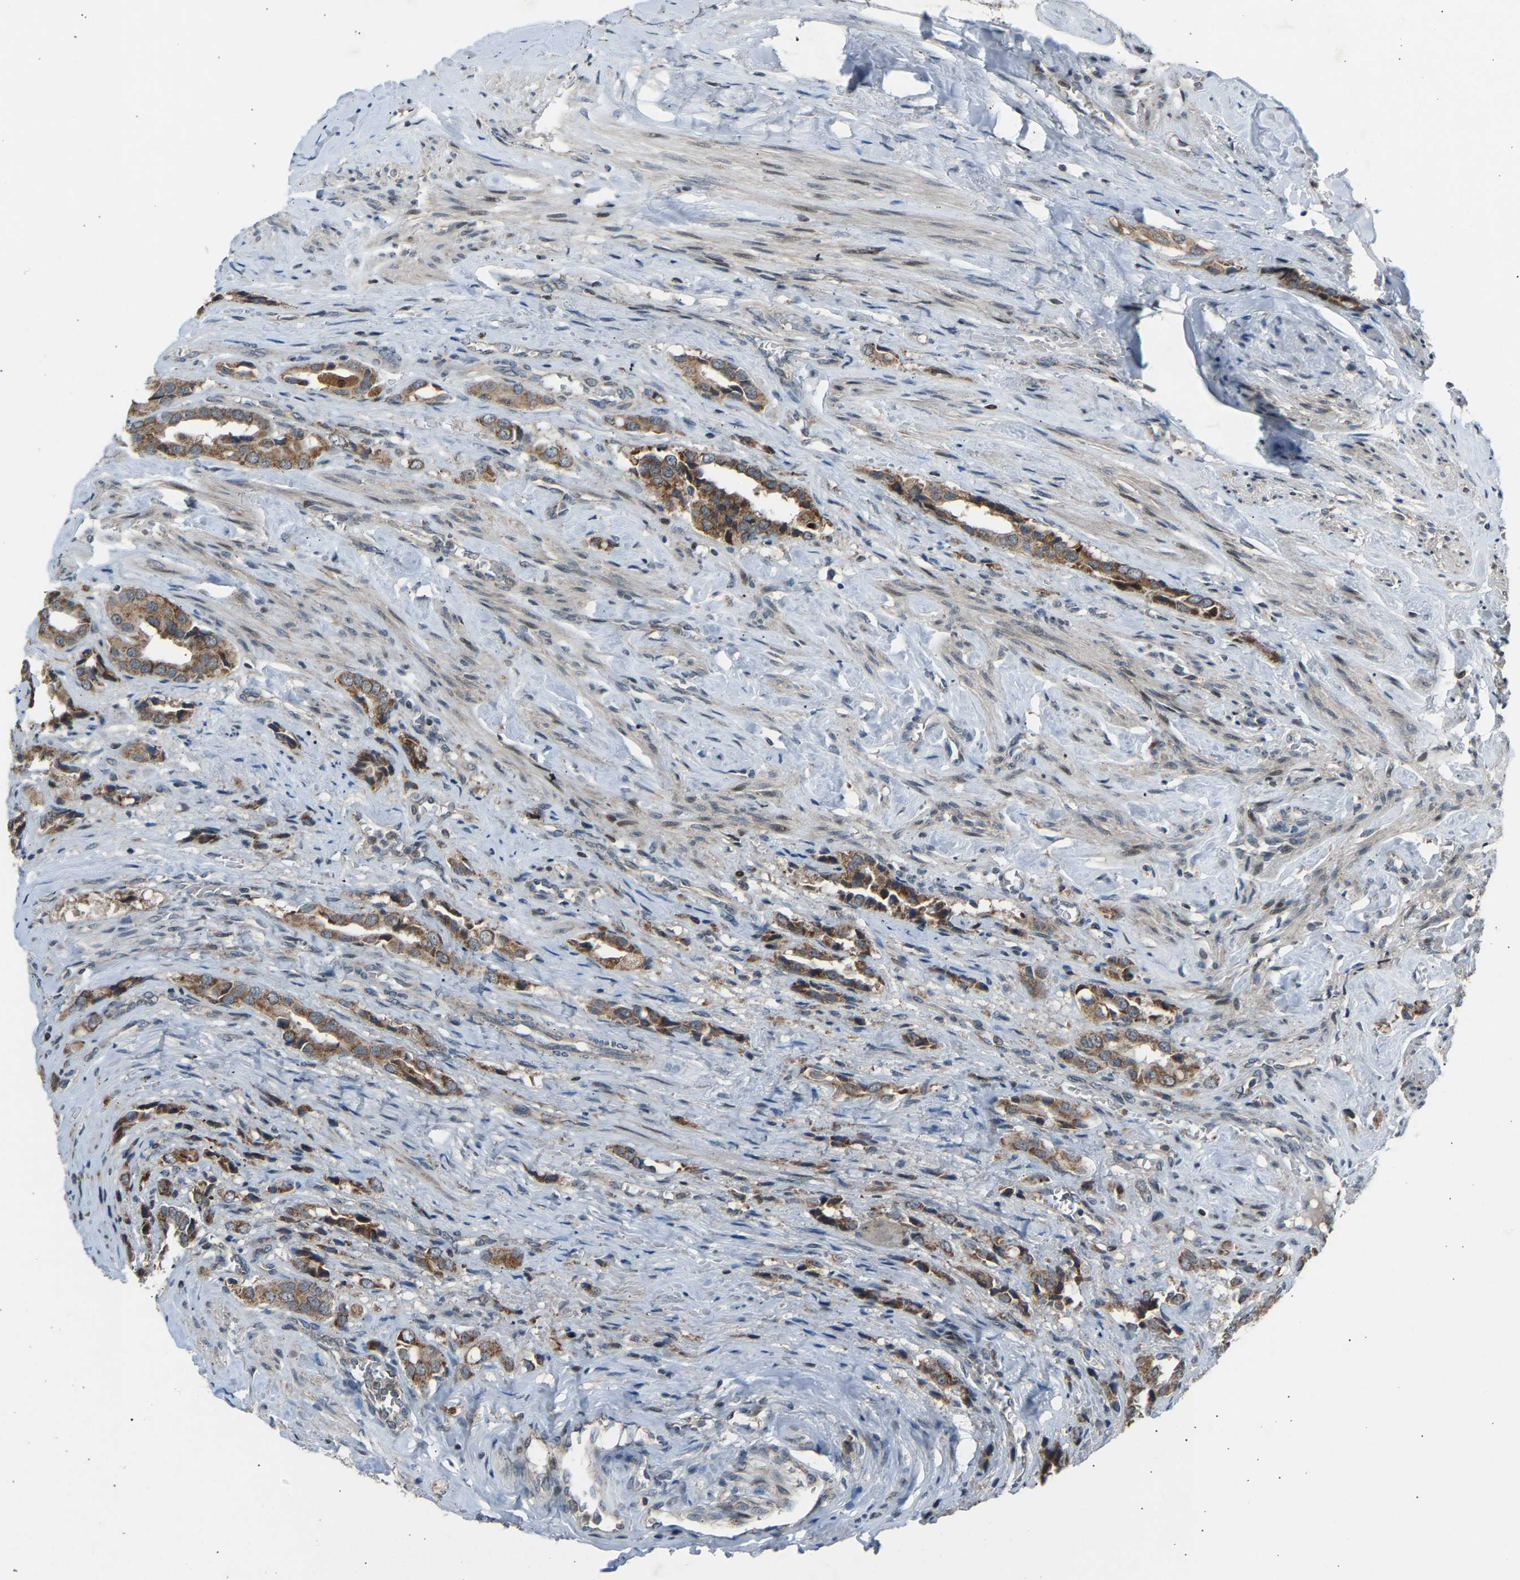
{"staining": {"intensity": "moderate", "quantity": "25%-75%", "location": "cytoplasmic/membranous"}, "tissue": "prostate cancer", "cell_type": "Tumor cells", "image_type": "cancer", "snomed": [{"axis": "morphology", "description": "Adenocarcinoma, High grade"}, {"axis": "topography", "description": "Prostate"}], "caption": "Tumor cells display moderate cytoplasmic/membranous positivity in approximately 25%-75% of cells in prostate adenocarcinoma (high-grade). The staining was performed using DAB (3,3'-diaminobenzidine) to visualize the protein expression in brown, while the nuclei were stained in blue with hematoxylin (Magnification: 20x).", "gene": "SLIRP", "patient": {"sex": "male", "age": 52}}